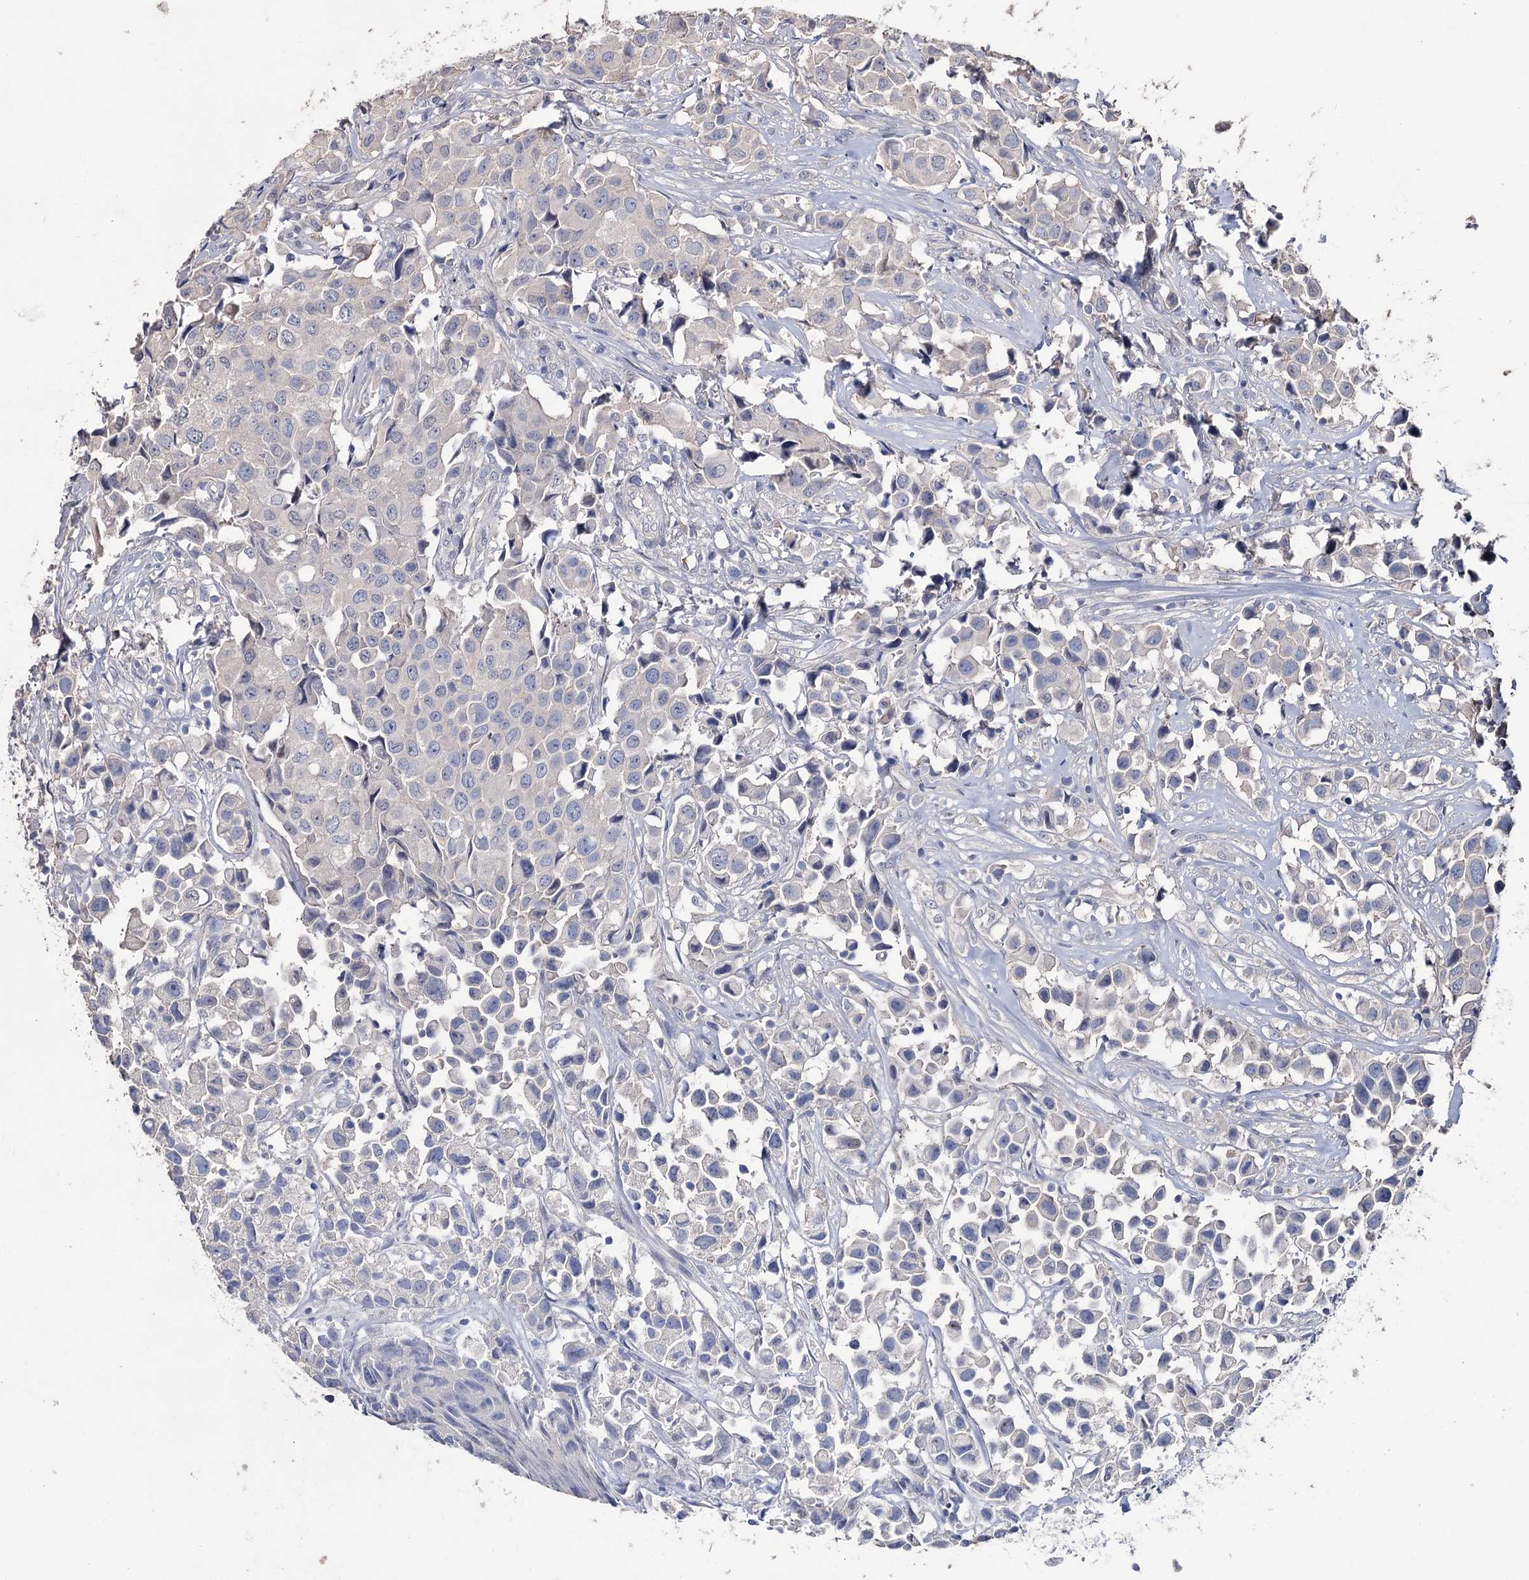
{"staining": {"intensity": "negative", "quantity": "none", "location": "none"}, "tissue": "urothelial cancer", "cell_type": "Tumor cells", "image_type": "cancer", "snomed": [{"axis": "morphology", "description": "Urothelial carcinoma, High grade"}, {"axis": "topography", "description": "Urinary bladder"}], "caption": "The IHC image has no significant expression in tumor cells of urothelial carcinoma (high-grade) tissue.", "gene": "EPB41L5", "patient": {"sex": "female", "age": 75}}